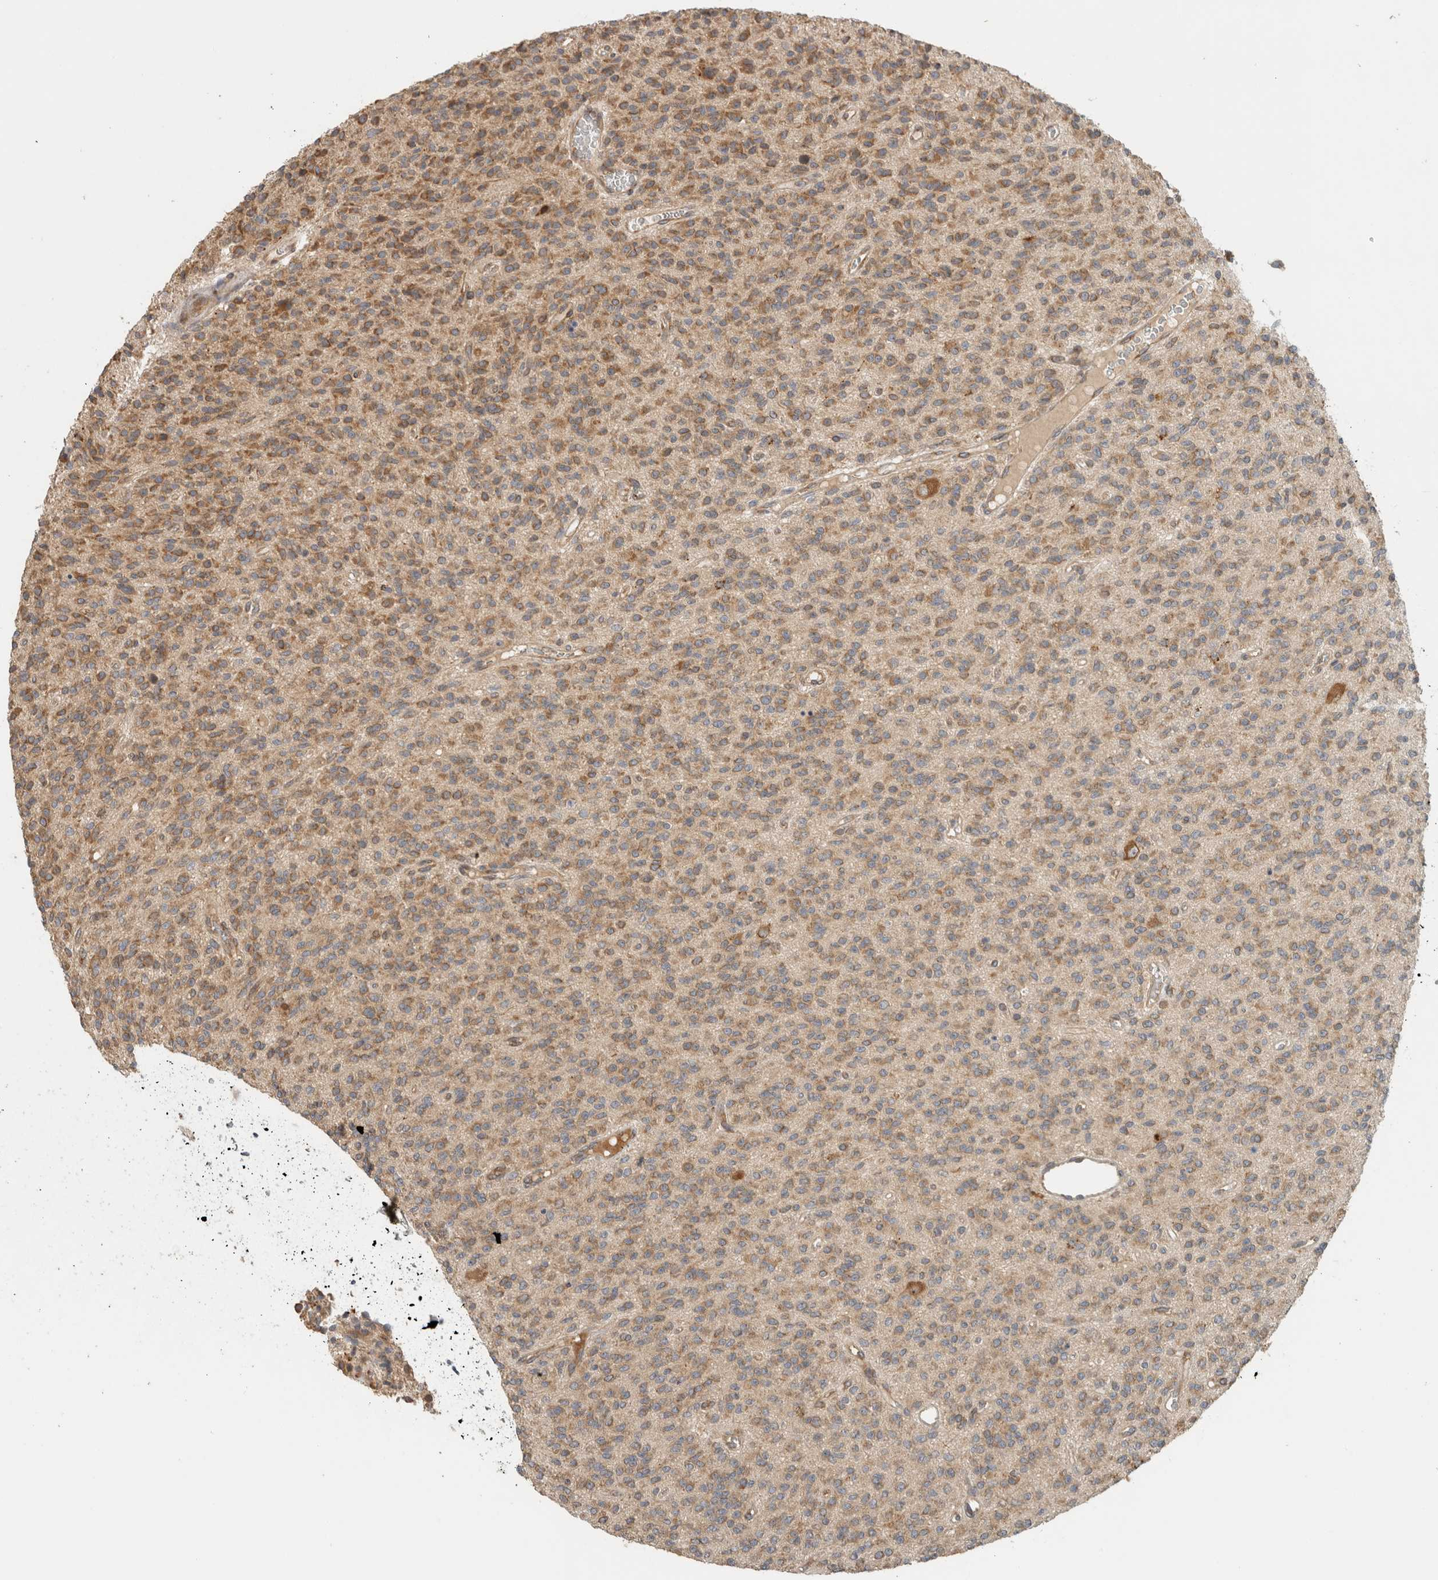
{"staining": {"intensity": "moderate", "quantity": ">75%", "location": "cytoplasmic/membranous"}, "tissue": "glioma", "cell_type": "Tumor cells", "image_type": "cancer", "snomed": [{"axis": "morphology", "description": "Glioma, malignant, High grade"}, {"axis": "topography", "description": "Brain"}], "caption": "Immunohistochemical staining of malignant glioma (high-grade) demonstrates medium levels of moderate cytoplasmic/membranous protein staining in about >75% of tumor cells. (DAB (3,3'-diaminobenzidine) IHC, brown staining for protein, blue staining for nuclei).", "gene": "PUM1", "patient": {"sex": "male", "age": 34}}